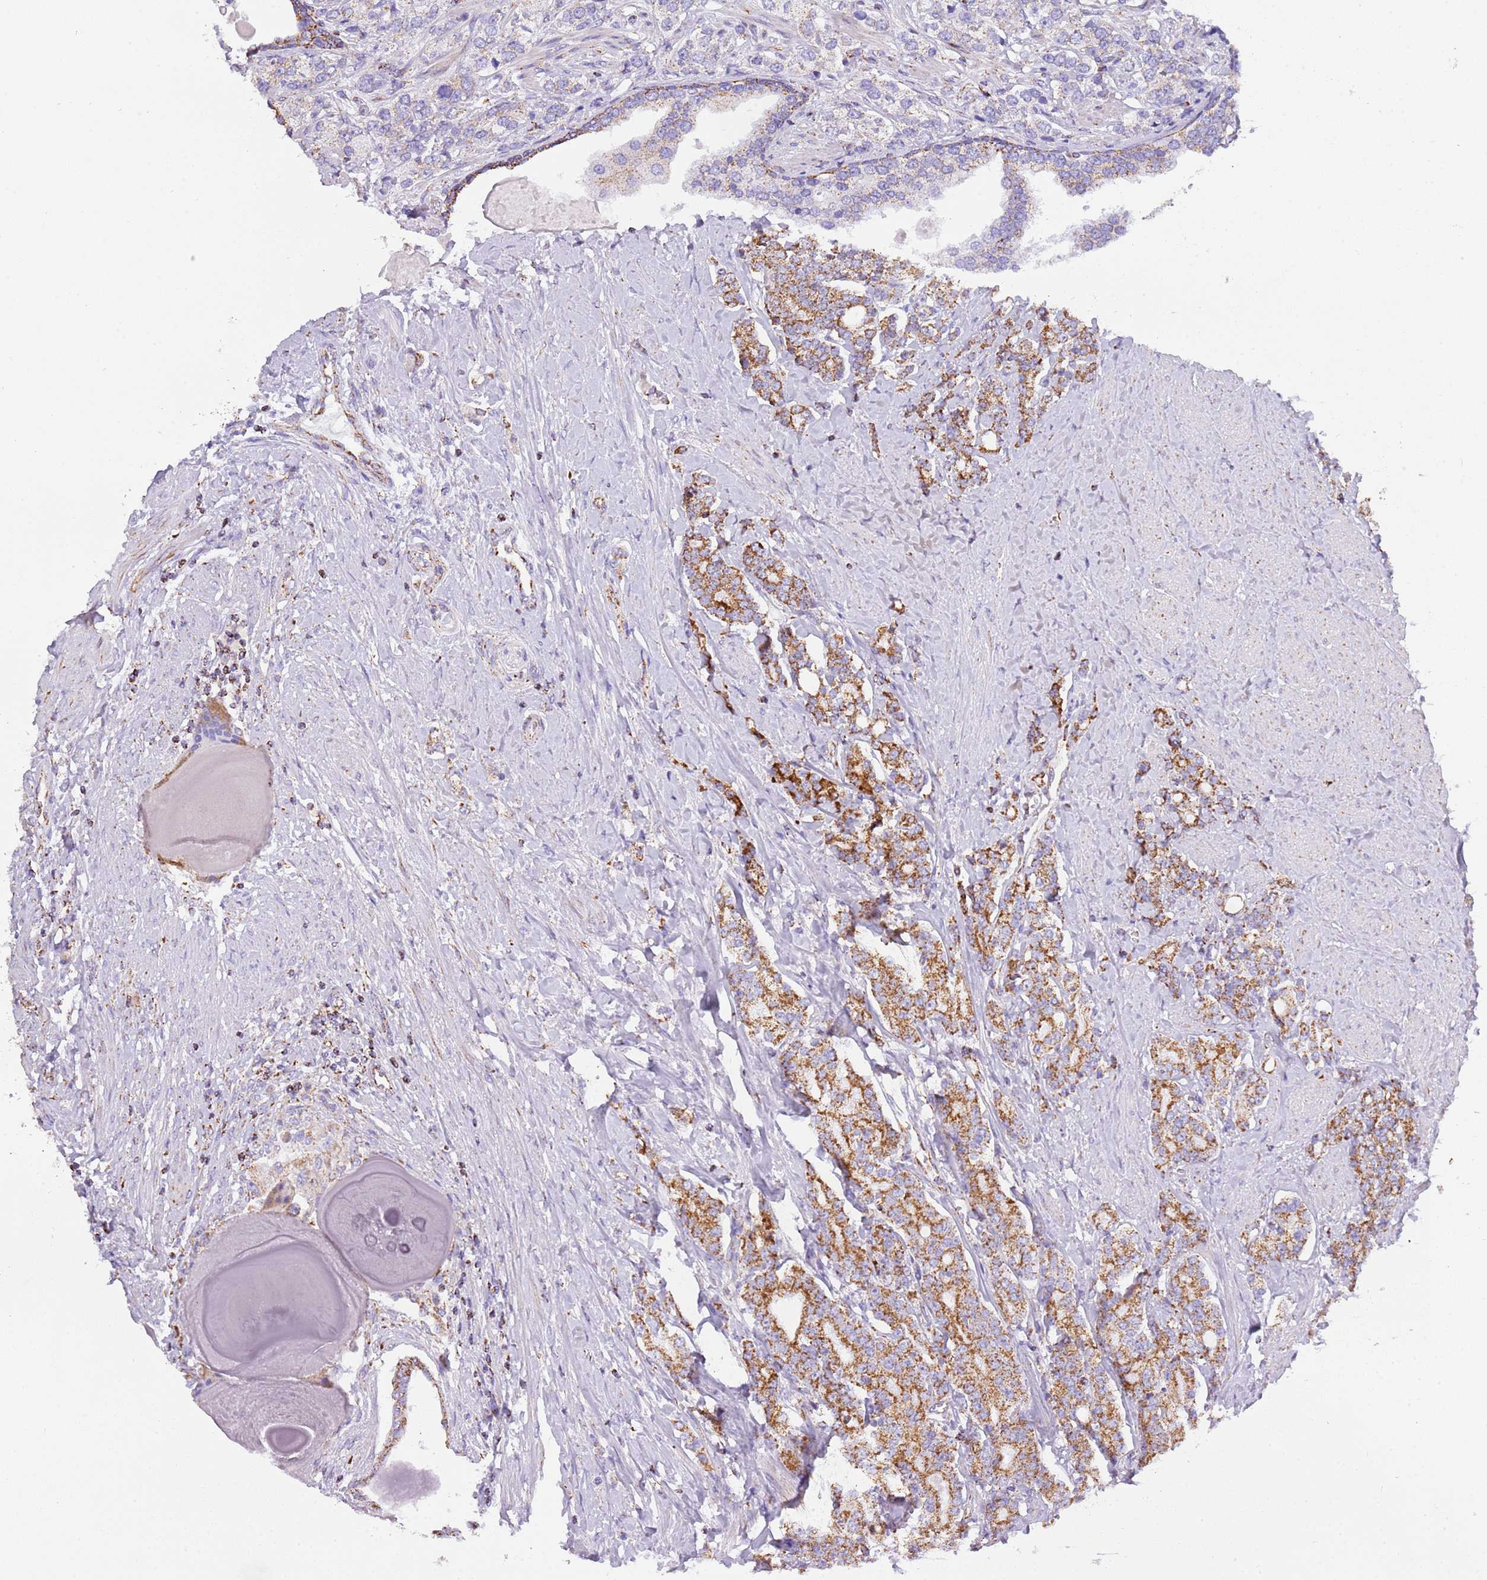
{"staining": {"intensity": "moderate", "quantity": ">75%", "location": "cytoplasmic/membranous"}, "tissue": "prostate cancer", "cell_type": "Tumor cells", "image_type": "cancer", "snomed": [{"axis": "morphology", "description": "Adenocarcinoma, High grade"}, {"axis": "topography", "description": "Prostate"}], "caption": "Immunohistochemical staining of prostate cancer shows medium levels of moderate cytoplasmic/membranous protein positivity in about >75% of tumor cells.", "gene": "SUCLG2", "patient": {"sex": "male", "age": 62}}